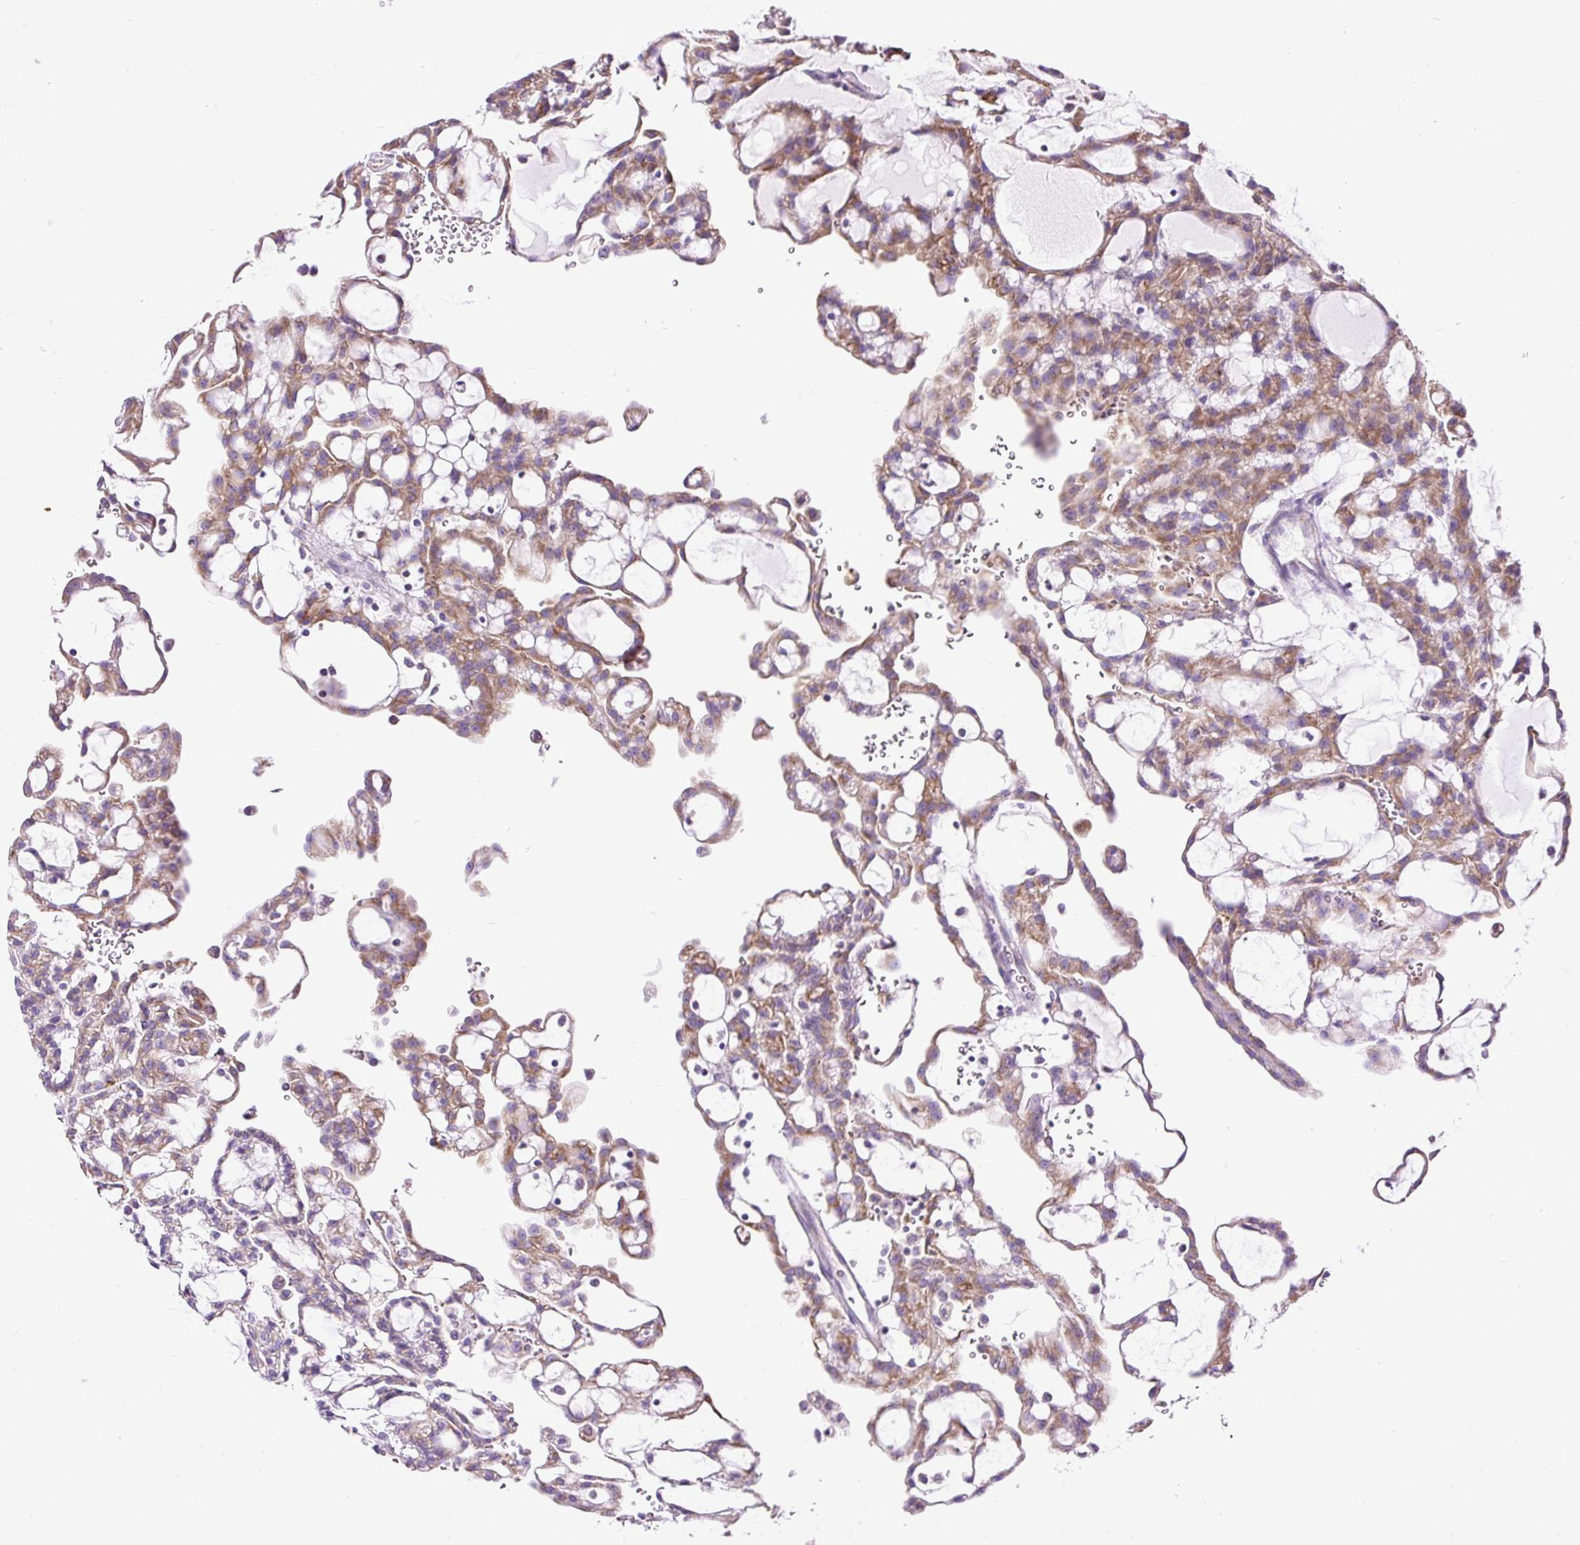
{"staining": {"intensity": "moderate", "quantity": ">75%", "location": "cytoplasmic/membranous"}, "tissue": "renal cancer", "cell_type": "Tumor cells", "image_type": "cancer", "snomed": [{"axis": "morphology", "description": "Adenocarcinoma, NOS"}, {"axis": "topography", "description": "Kidney"}], "caption": "Moderate cytoplasmic/membranous positivity for a protein is identified in approximately >75% of tumor cells of renal adenocarcinoma using immunohistochemistry.", "gene": "DDOST", "patient": {"sex": "male", "age": 63}}